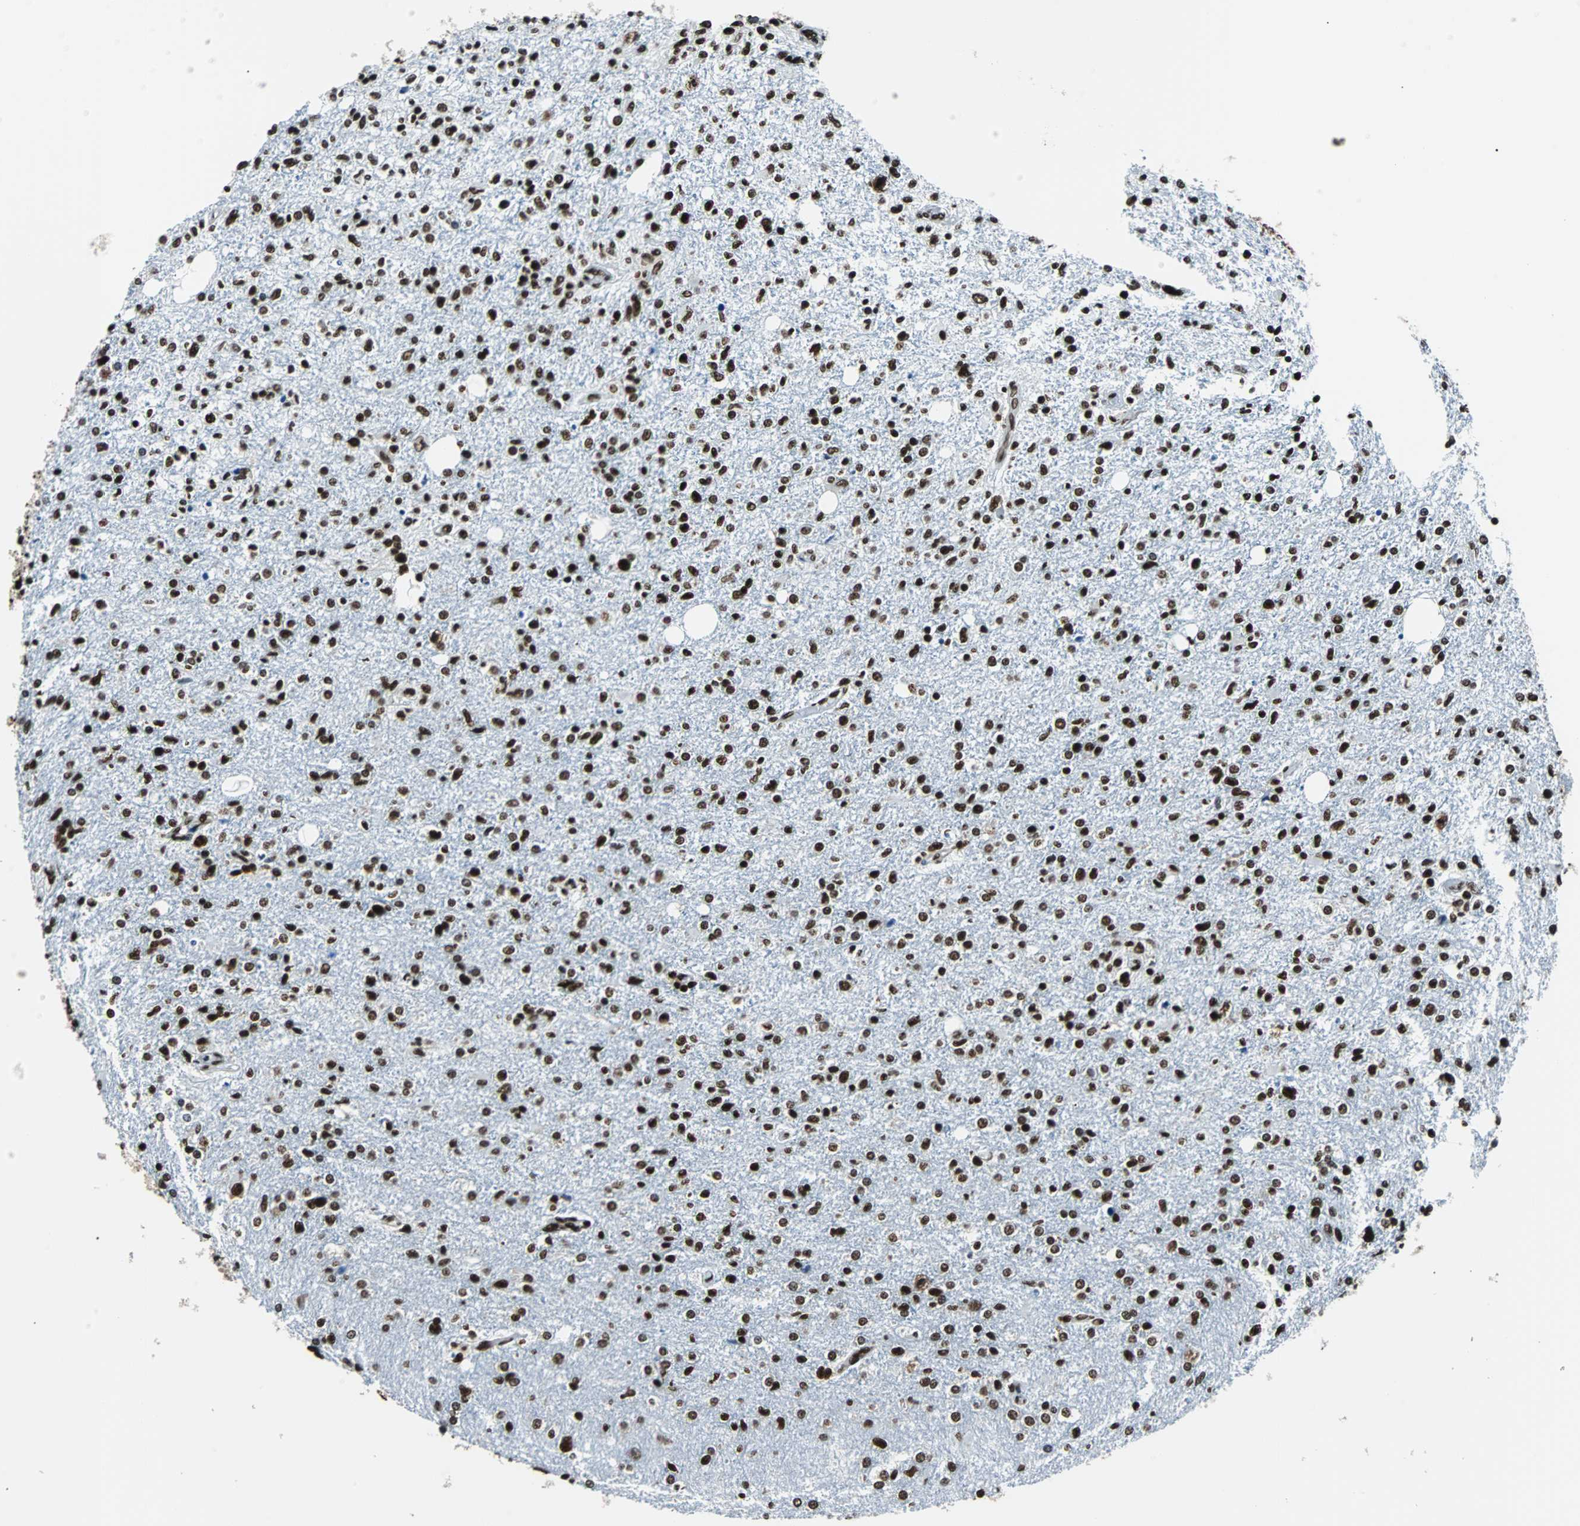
{"staining": {"intensity": "strong", "quantity": ">75%", "location": "nuclear"}, "tissue": "glioma", "cell_type": "Tumor cells", "image_type": "cancer", "snomed": [{"axis": "morphology", "description": "Glioma, malignant, High grade"}, {"axis": "topography", "description": "Cerebral cortex"}], "caption": "Immunohistochemistry (IHC) (DAB (3,3'-diaminobenzidine)) staining of high-grade glioma (malignant) demonstrates strong nuclear protein positivity in about >75% of tumor cells.", "gene": "FUBP1", "patient": {"sex": "male", "age": 76}}